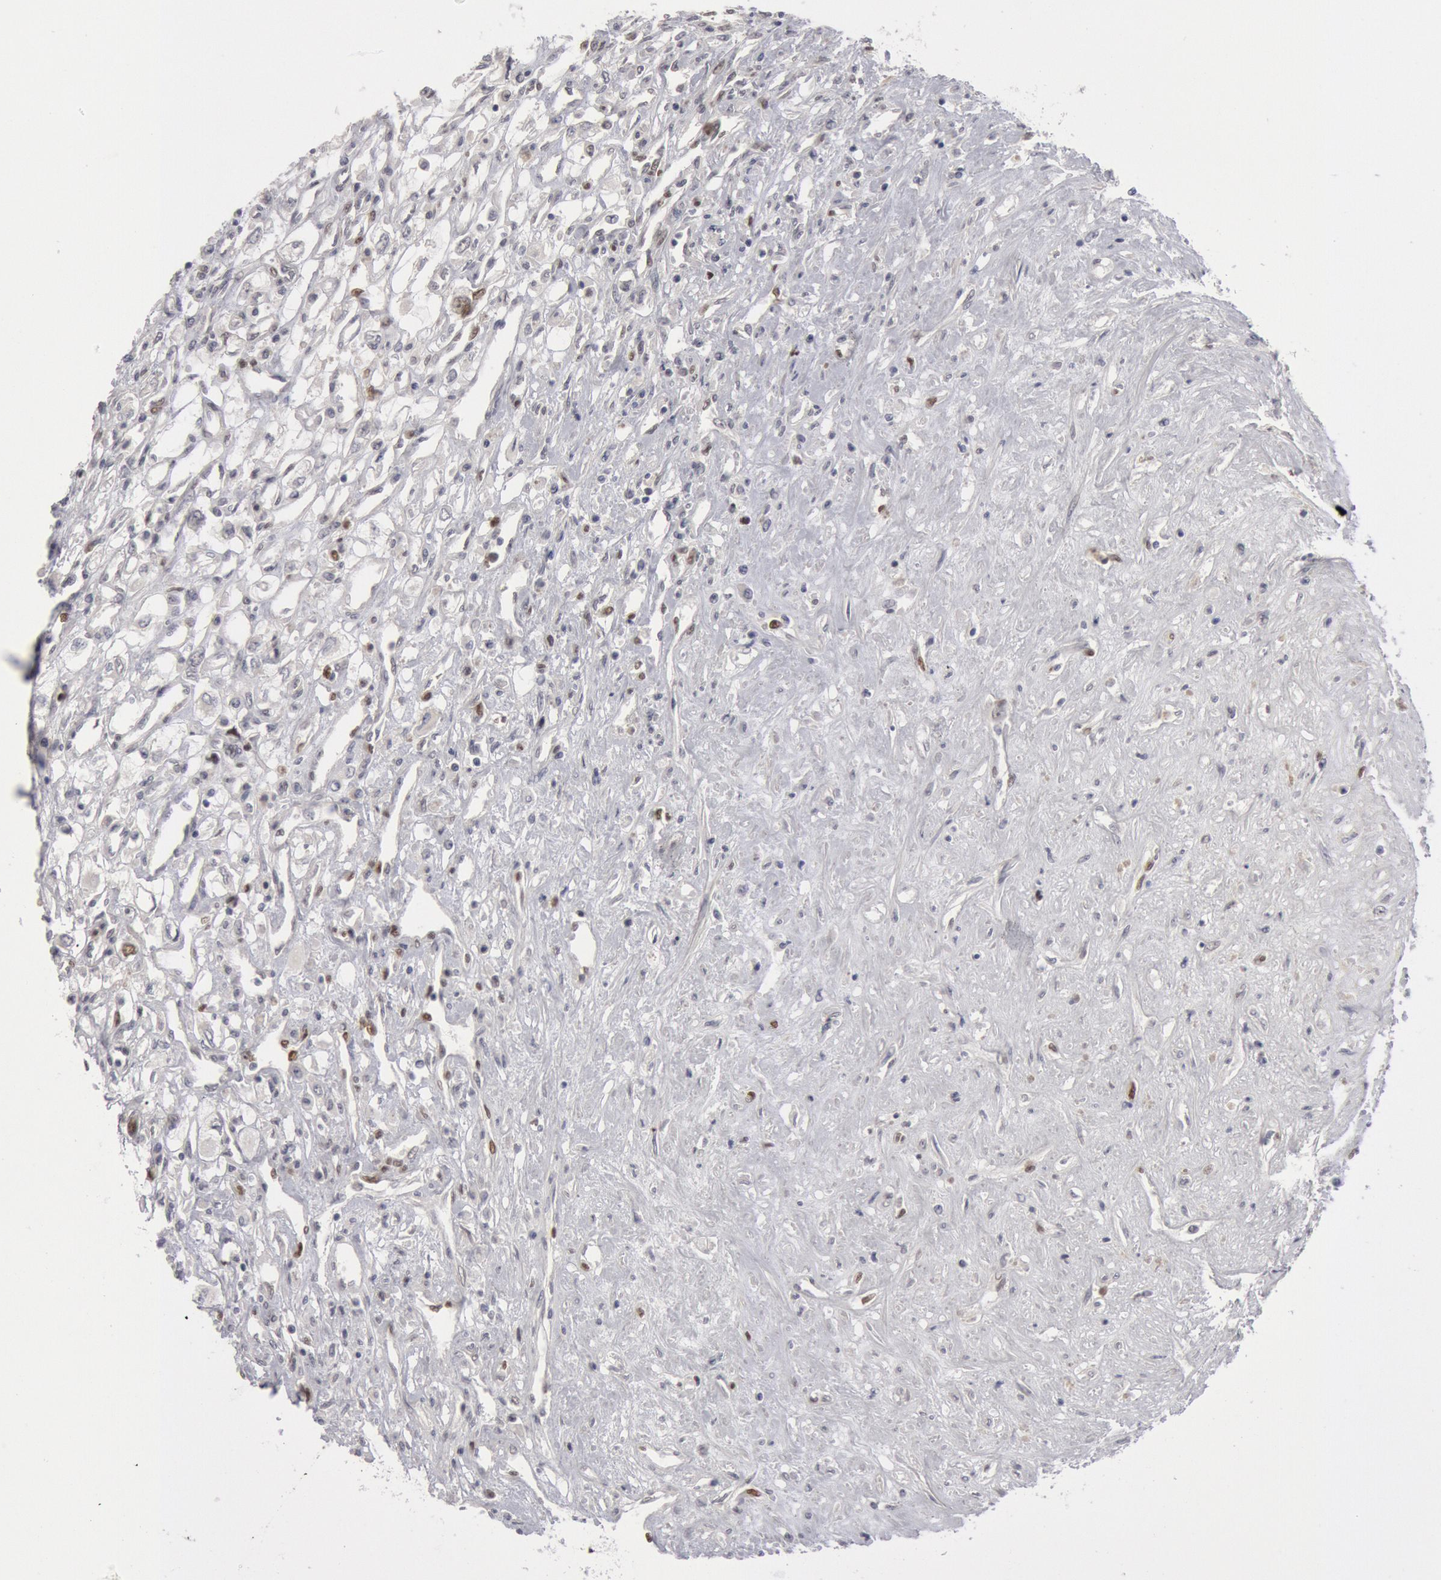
{"staining": {"intensity": "weak", "quantity": "<25%", "location": "nuclear"}, "tissue": "renal cancer", "cell_type": "Tumor cells", "image_type": "cancer", "snomed": [{"axis": "morphology", "description": "Adenocarcinoma, NOS"}, {"axis": "topography", "description": "Kidney"}], "caption": "High power microscopy image of an IHC micrograph of adenocarcinoma (renal), revealing no significant expression in tumor cells. Nuclei are stained in blue.", "gene": "WDHD1", "patient": {"sex": "male", "age": 57}}